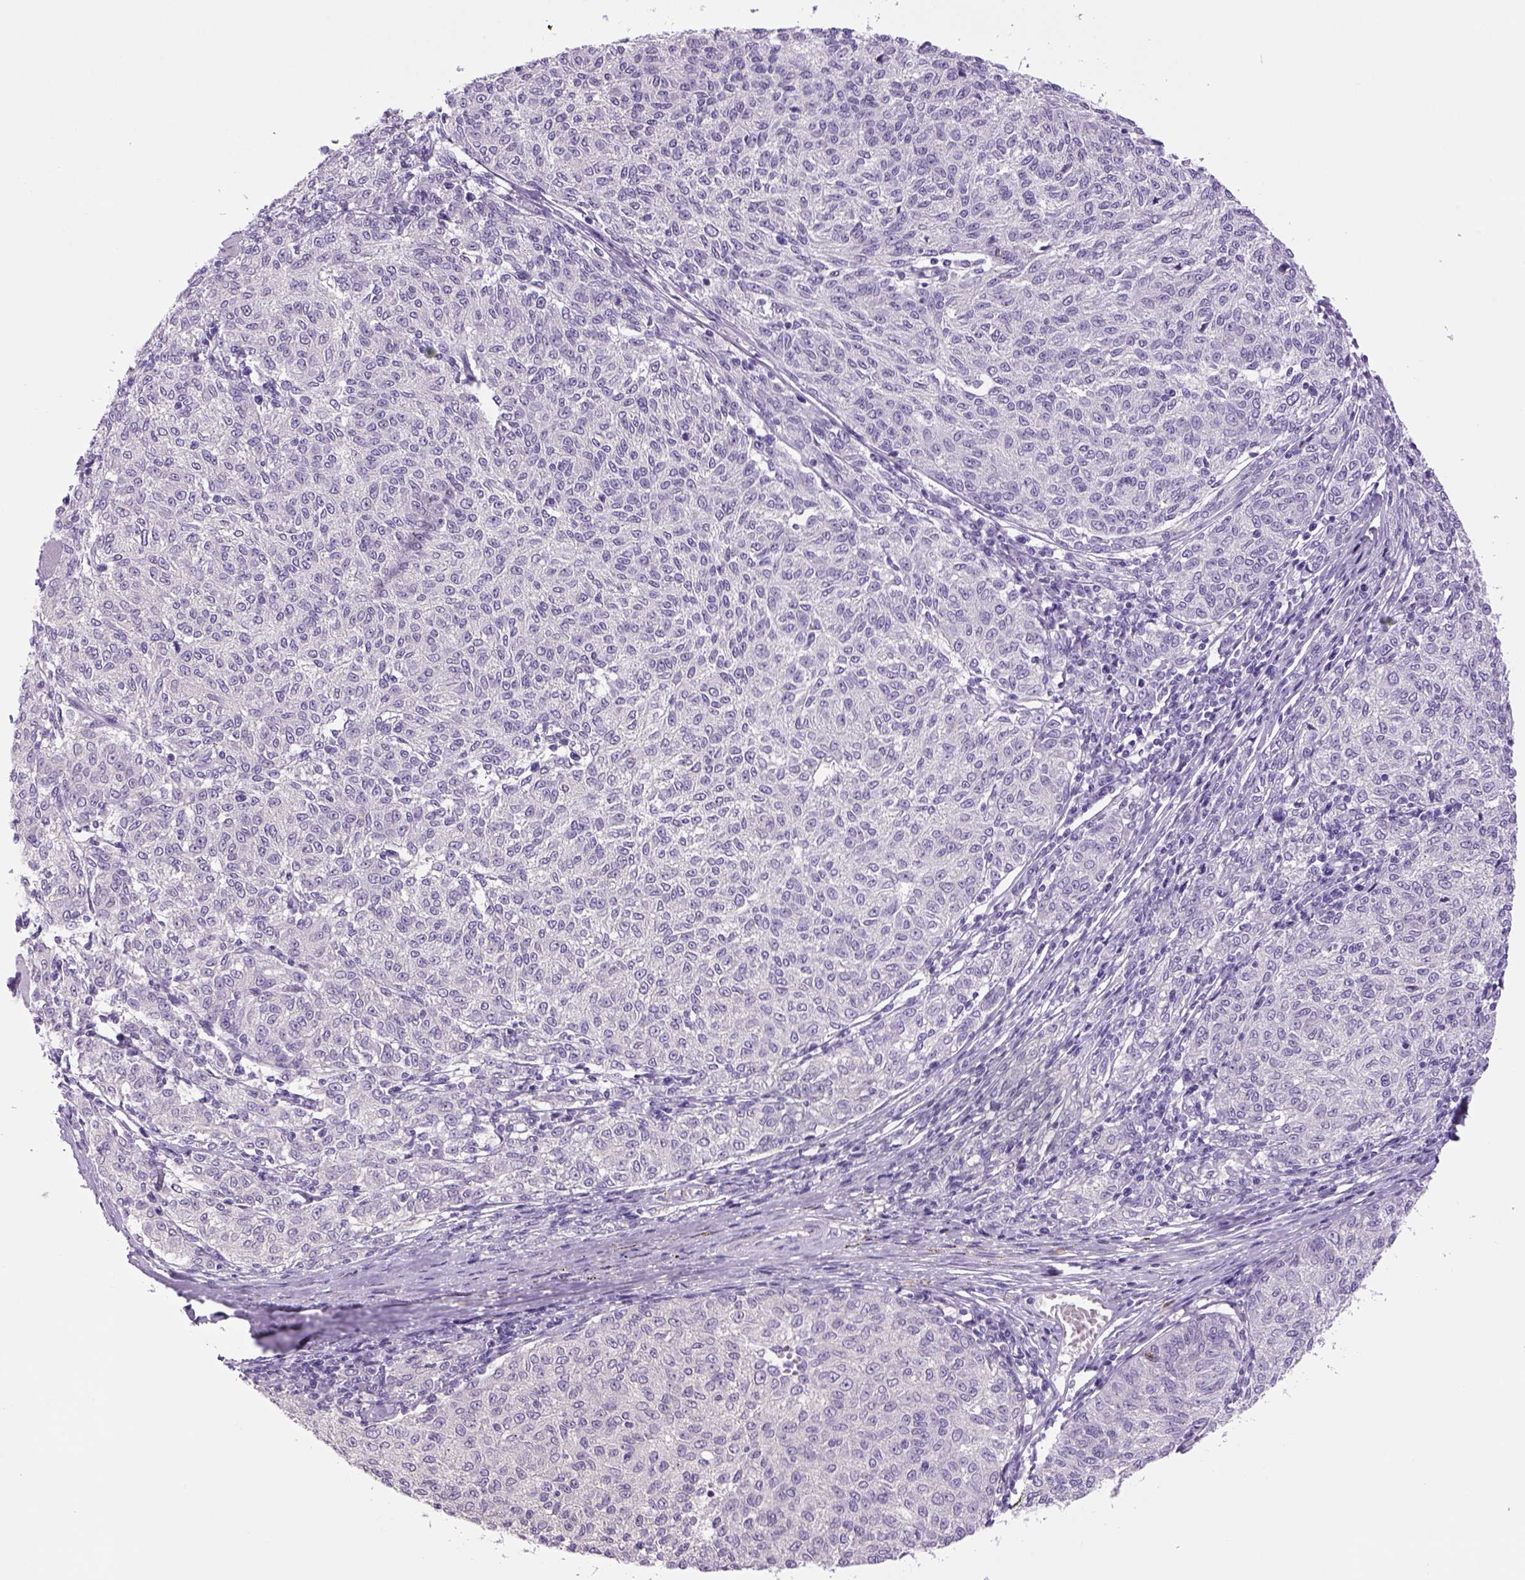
{"staining": {"intensity": "negative", "quantity": "none", "location": "none"}, "tissue": "melanoma", "cell_type": "Tumor cells", "image_type": "cancer", "snomed": [{"axis": "morphology", "description": "Malignant melanoma, NOS"}, {"axis": "topography", "description": "Skin"}], "caption": "High power microscopy photomicrograph of an IHC image of malignant melanoma, revealing no significant expression in tumor cells.", "gene": "DBH", "patient": {"sex": "female", "age": 72}}